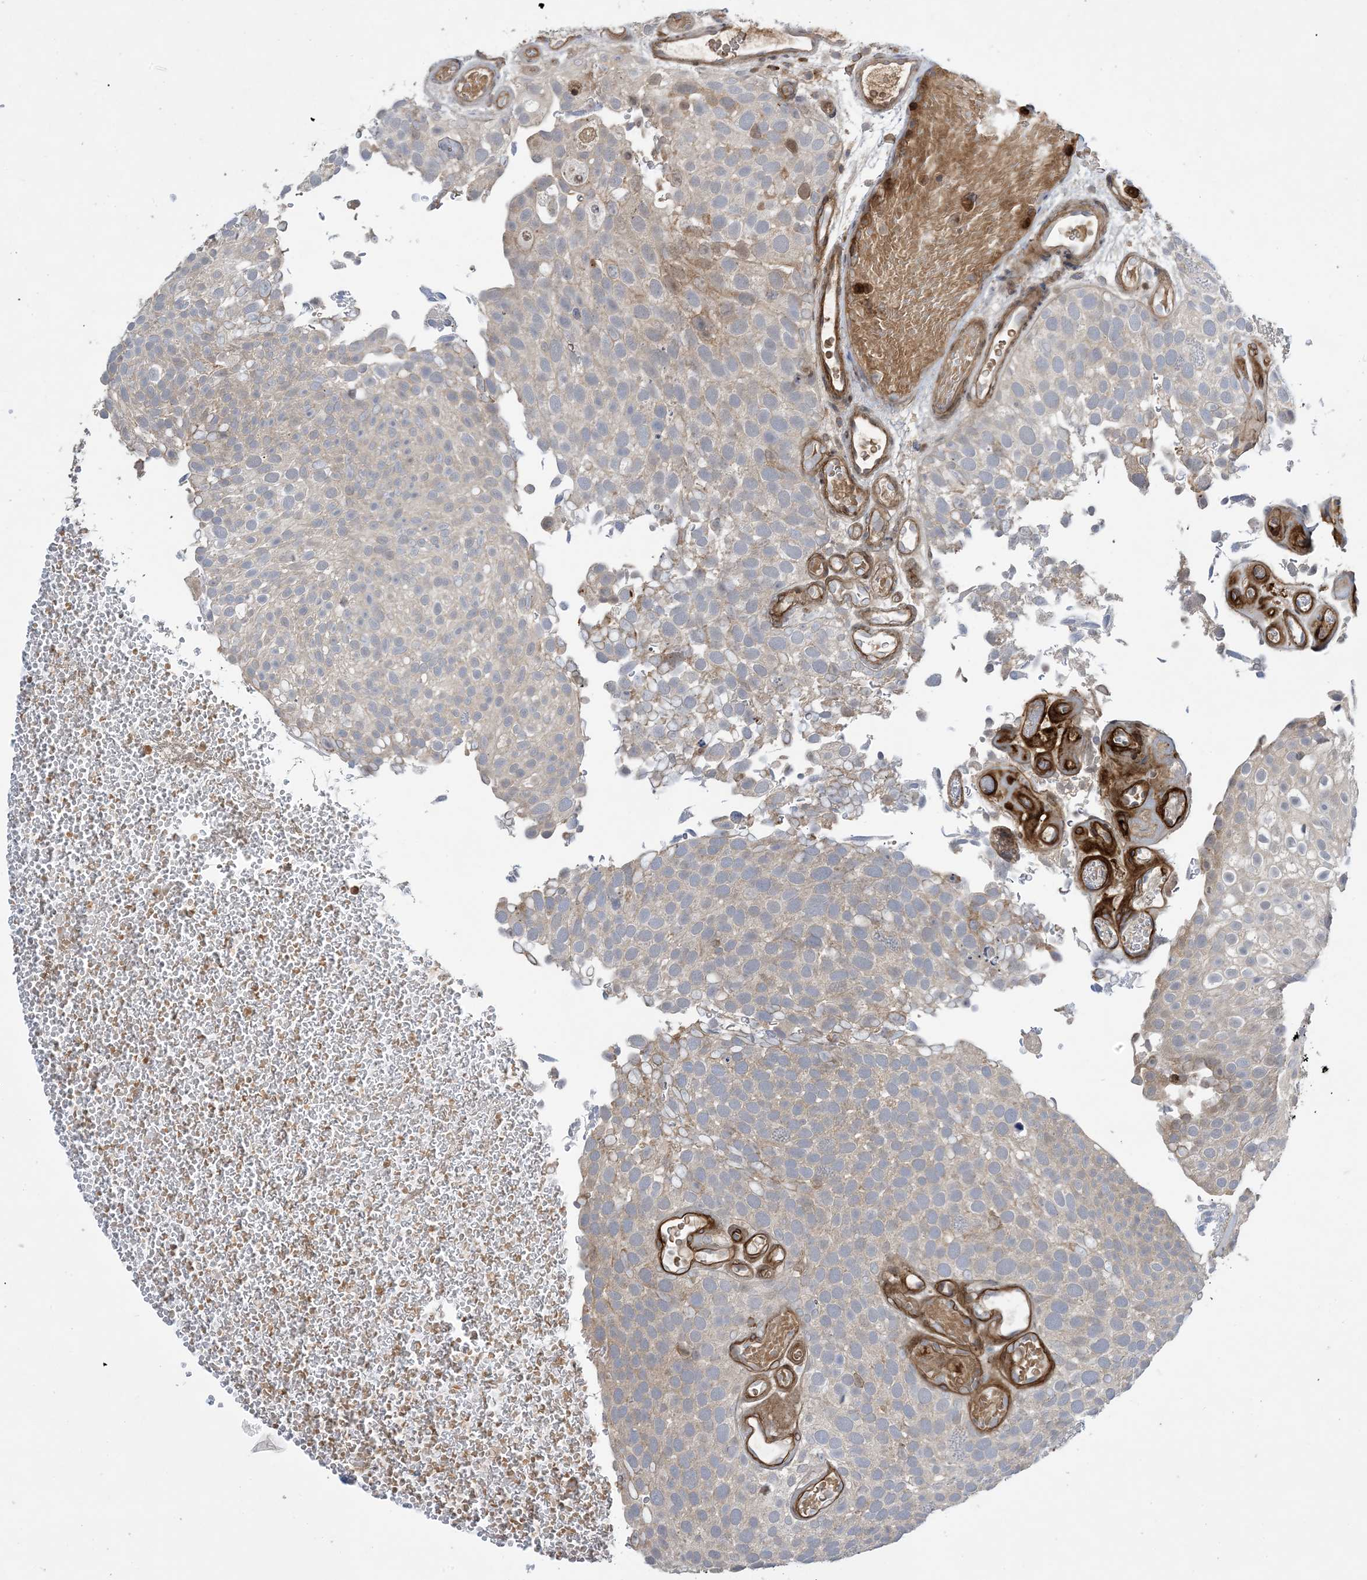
{"staining": {"intensity": "negative", "quantity": "none", "location": "none"}, "tissue": "urothelial cancer", "cell_type": "Tumor cells", "image_type": "cancer", "snomed": [{"axis": "morphology", "description": "Urothelial carcinoma, Low grade"}, {"axis": "topography", "description": "Urinary bladder"}], "caption": "This is an immunohistochemistry micrograph of human urothelial carcinoma (low-grade). There is no staining in tumor cells.", "gene": "AK9", "patient": {"sex": "male", "age": 78}}